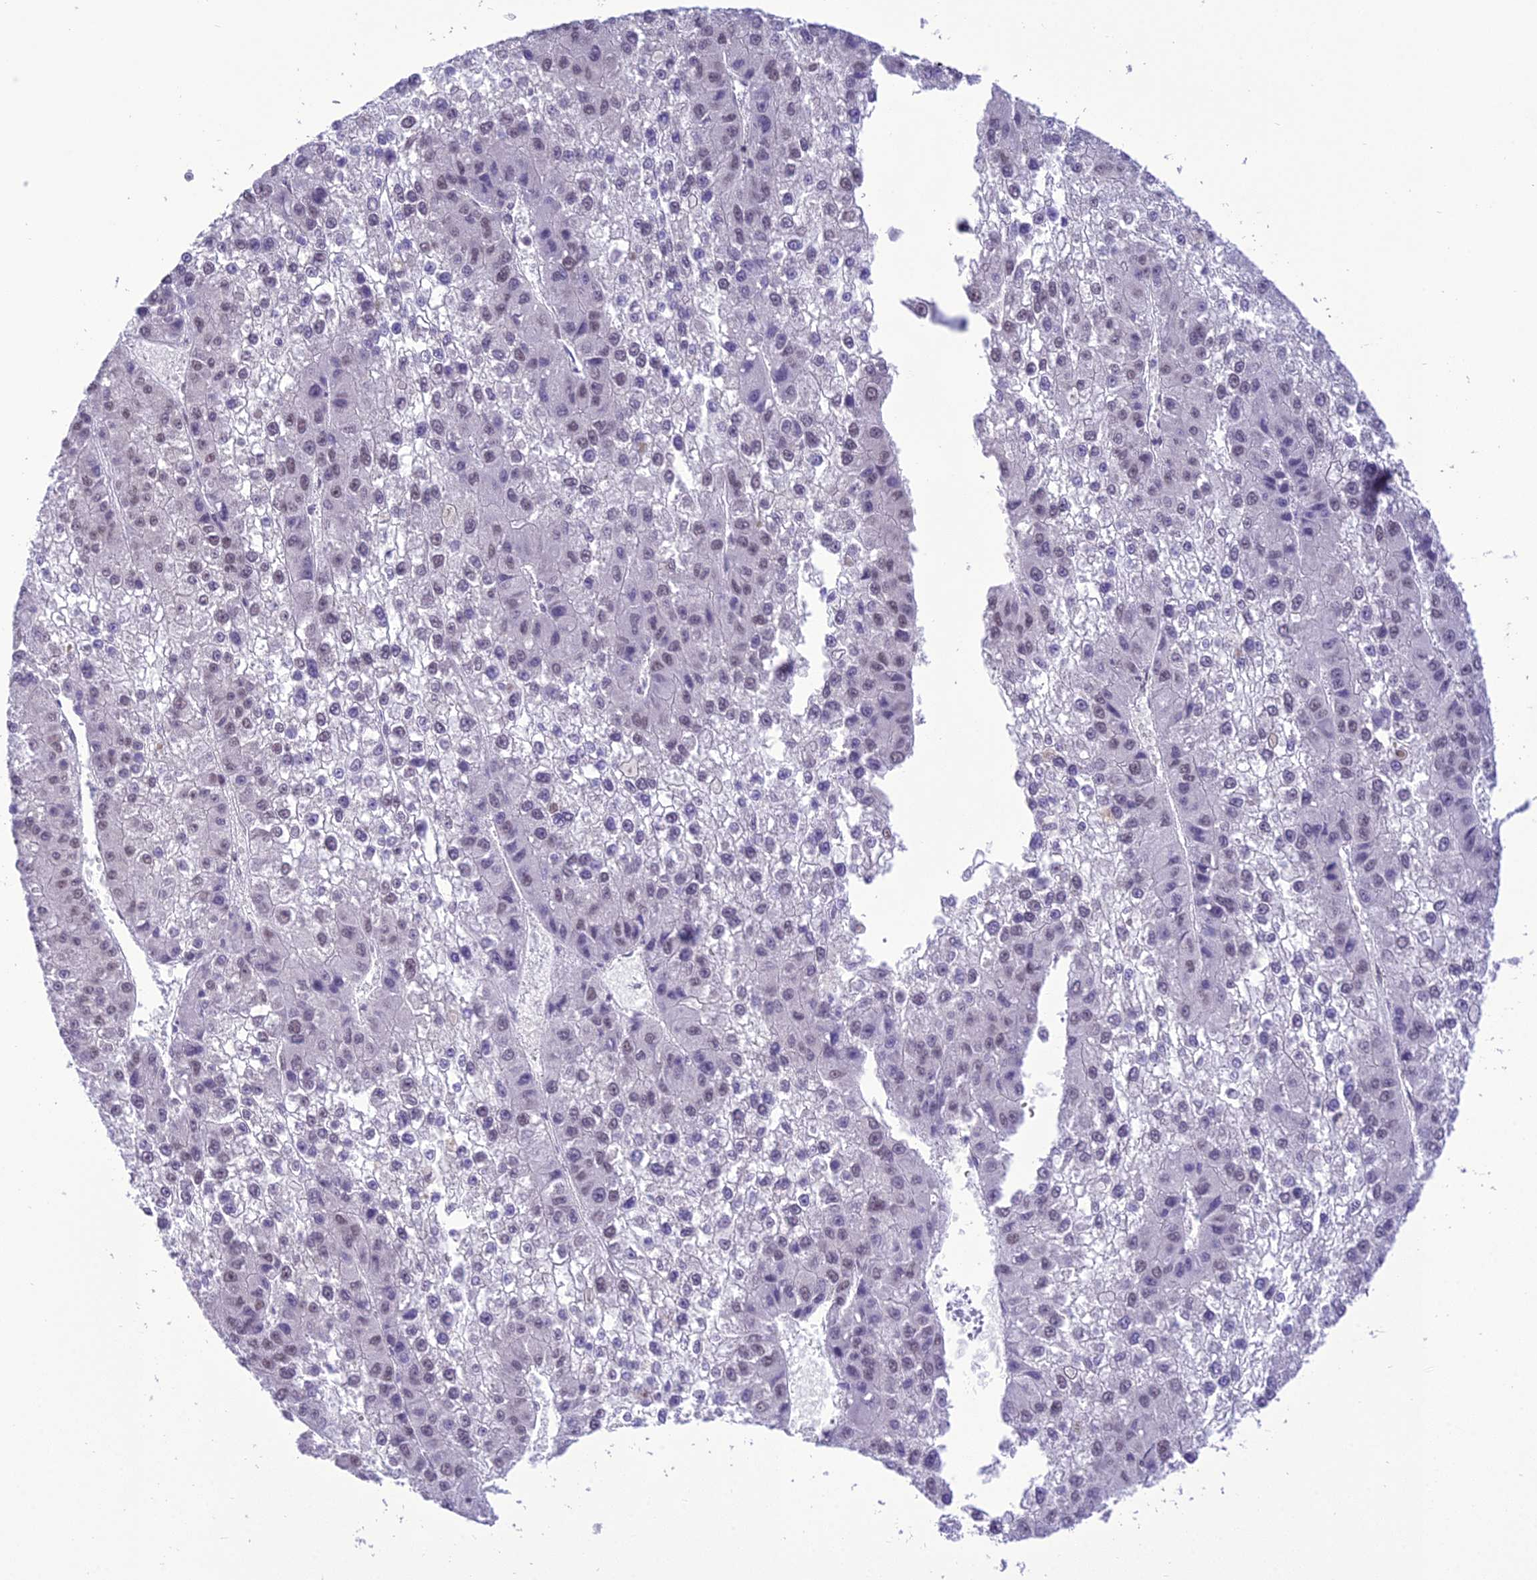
{"staining": {"intensity": "weak", "quantity": "<25%", "location": "nuclear"}, "tissue": "liver cancer", "cell_type": "Tumor cells", "image_type": "cancer", "snomed": [{"axis": "morphology", "description": "Carcinoma, Hepatocellular, NOS"}, {"axis": "topography", "description": "Liver"}], "caption": "A photomicrograph of hepatocellular carcinoma (liver) stained for a protein shows no brown staining in tumor cells.", "gene": "SH3RF3", "patient": {"sex": "female", "age": 73}}